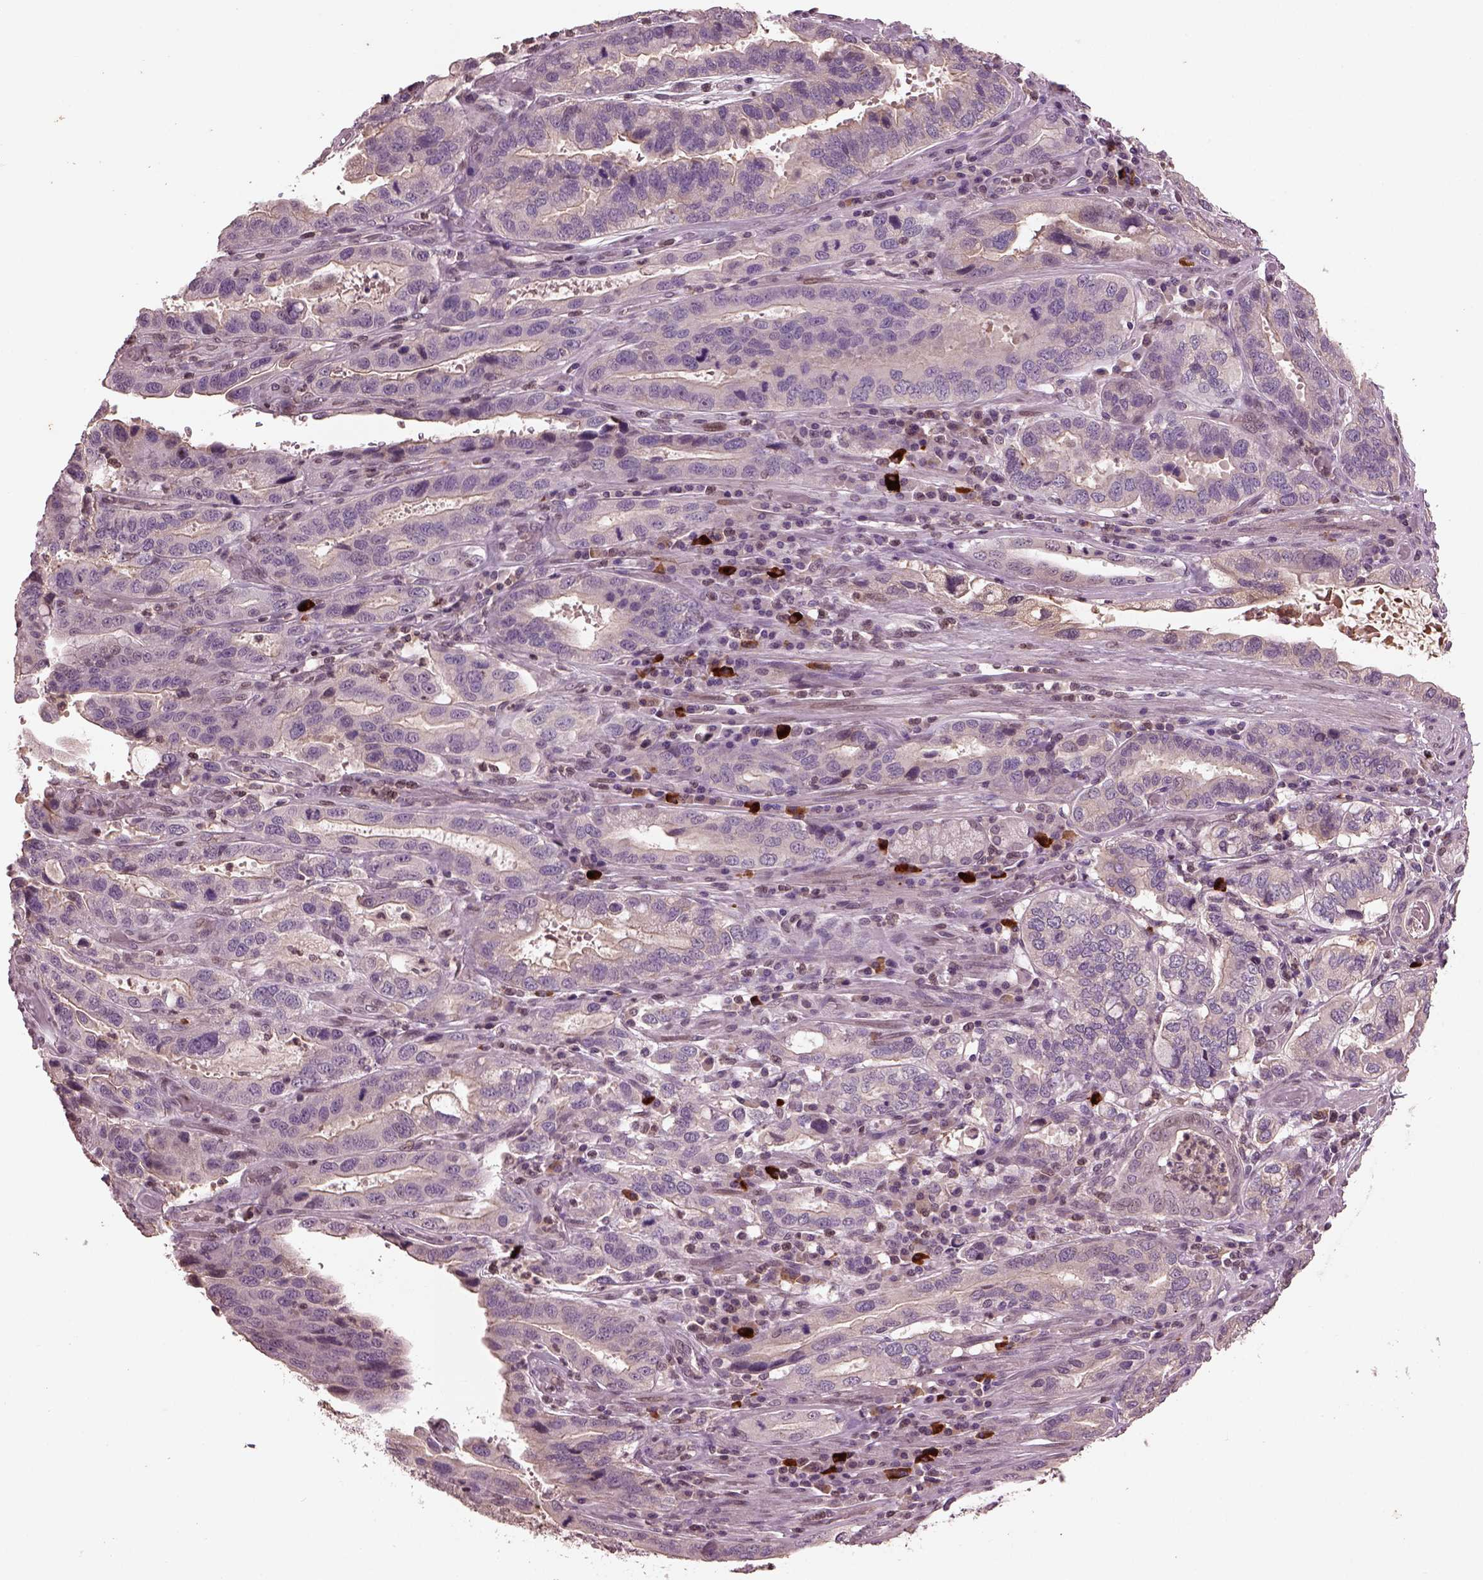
{"staining": {"intensity": "negative", "quantity": "none", "location": "none"}, "tissue": "stomach cancer", "cell_type": "Tumor cells", "image_type": "cancer", "snomed": [{"axis": "morphology", "description": "Adenocarcinoma, NOS"}, {"axis": "topography", "description": "Stomach, lower"}], "caption": "Immunohistochemical staining of human stomach cancer (adenocarcinoma) shows no significant expression in tumor cells.", "gene": "PTX4", "patient": {"sex": "female", "age": 76}}